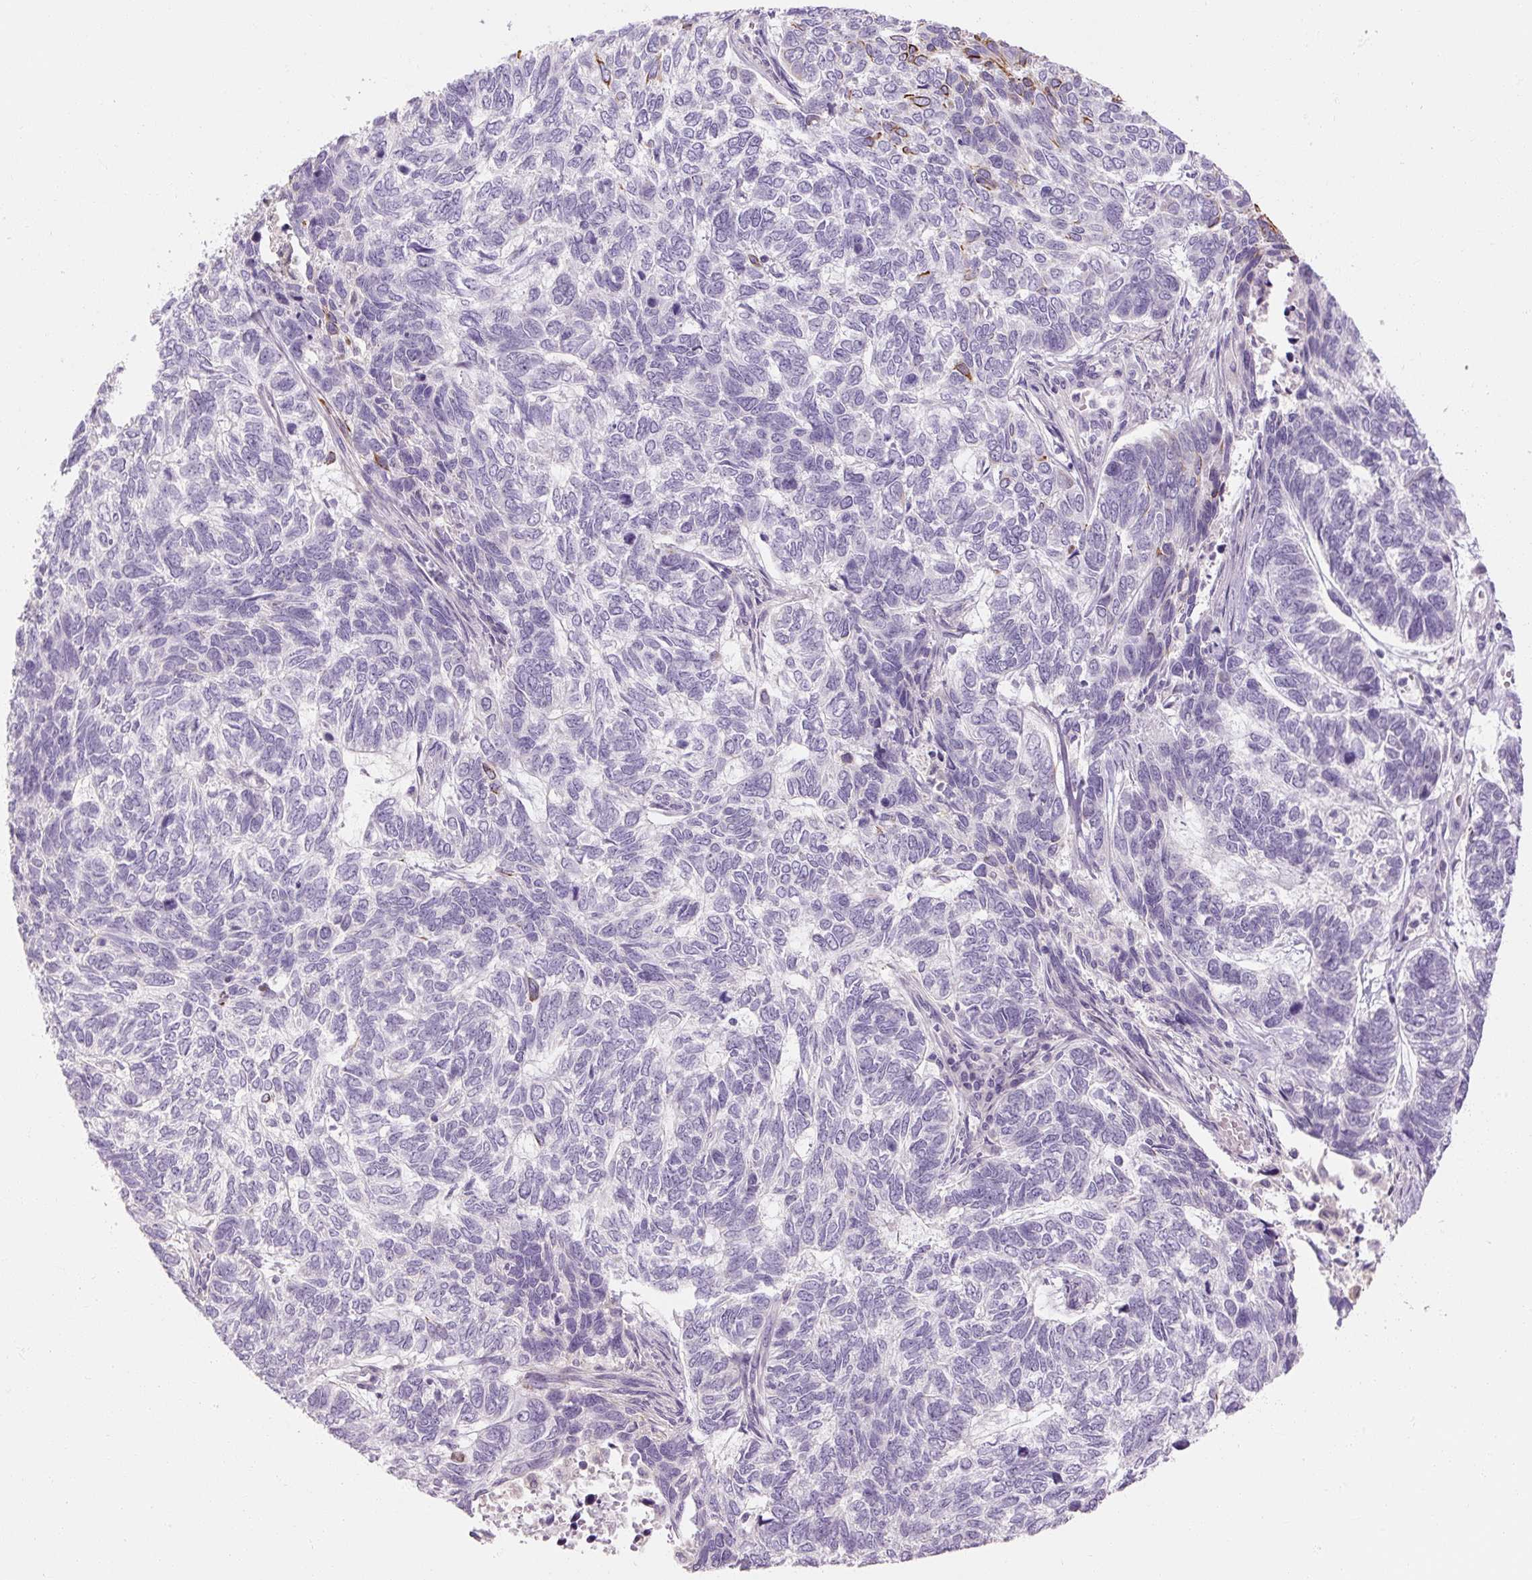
{"staining": {"intensity": "negative", "quantity": "none", "location": "none"}, "tissue": "skin cancer", "cell_type": "Tumor cells", "image_type": "cancer", "snomed": [{"axis": "morphology", "description": "Basal cell carcinoma"}, {"axis": "topography", "description": "Skin"}], "caption": "Tumor cells are negative for protein expression in human skin cancer.", "gene": "NFE2L3", "patient": {"sex": "female", "age": 65}}